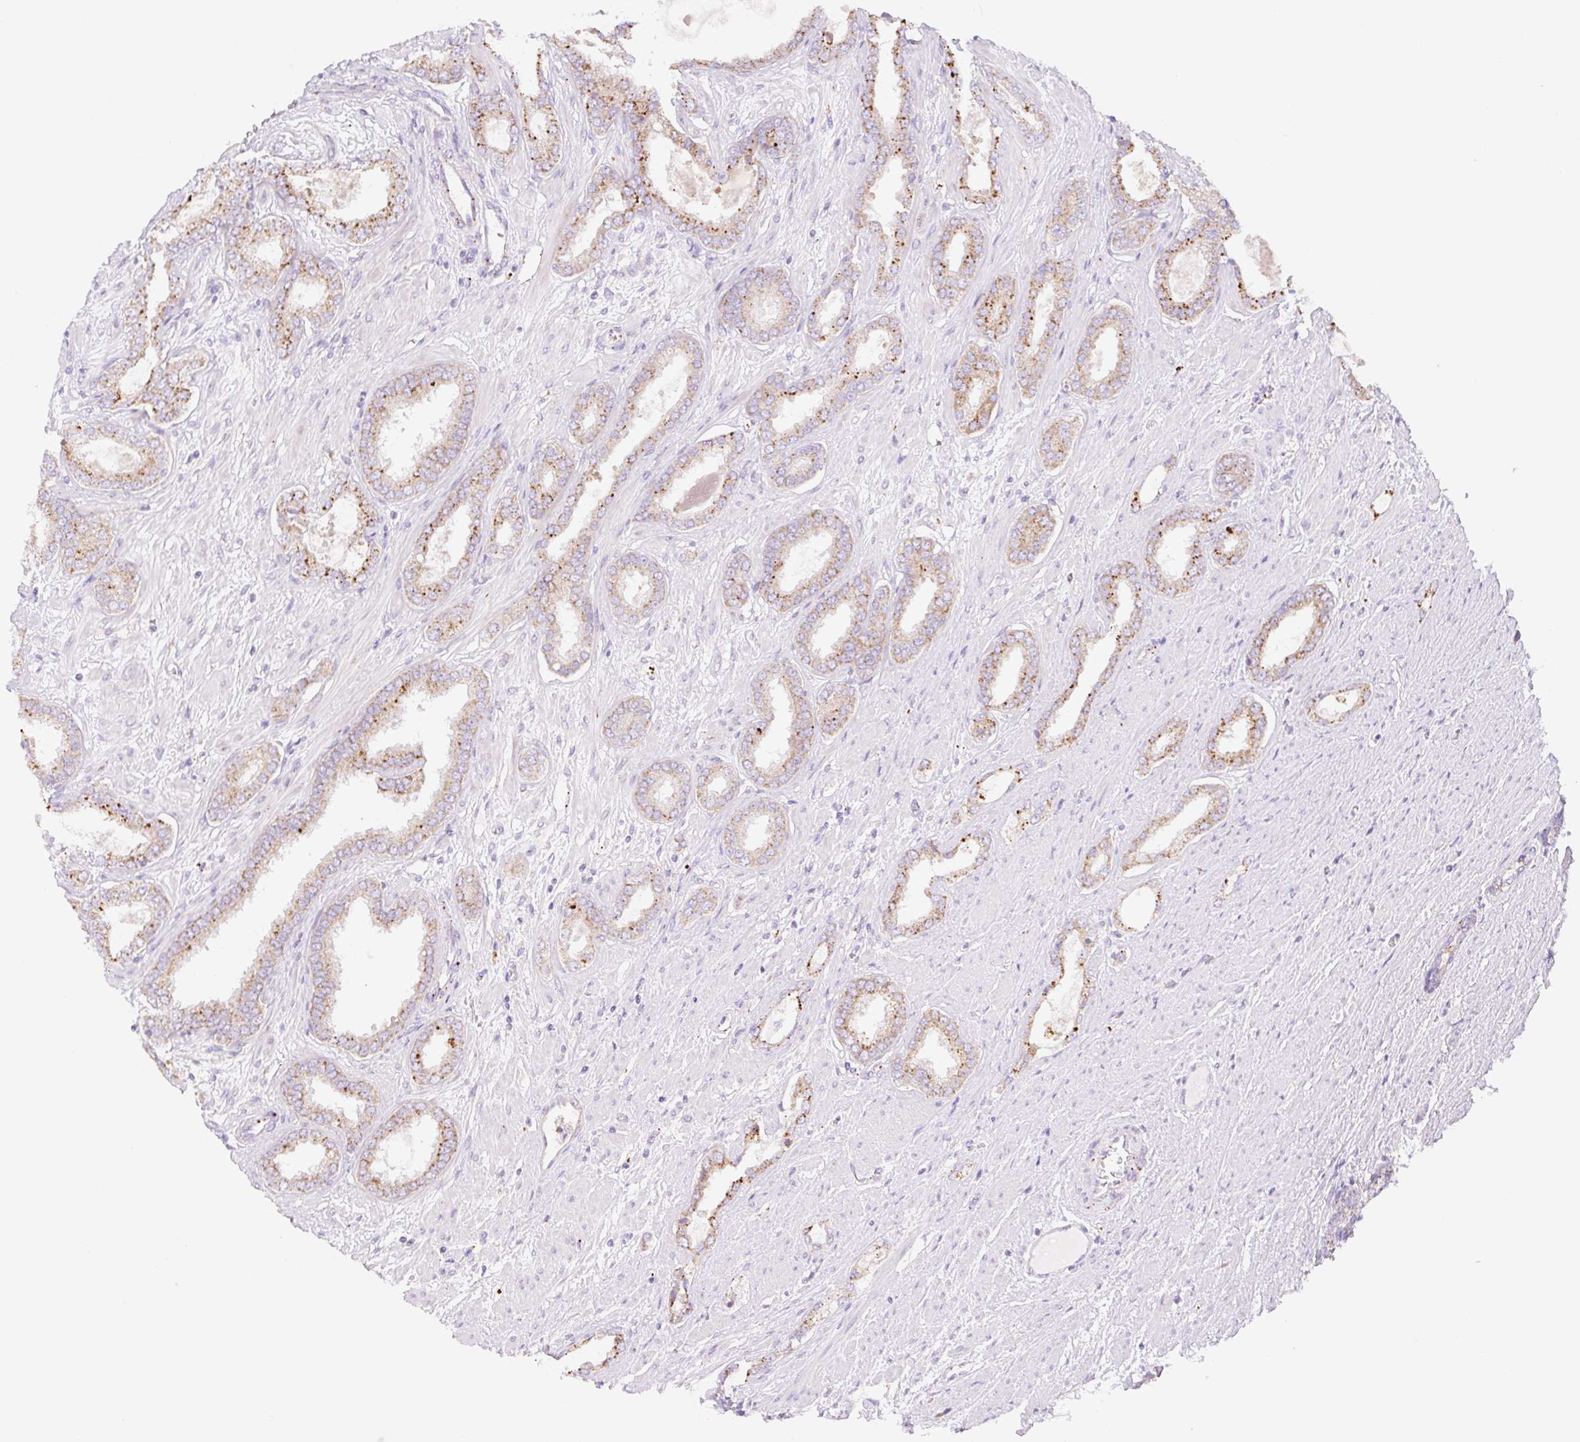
{"staining": {"intensity": "moderate", "quantity": ">75%", "location": "cytoplasmic/membranous"}, "tissue": "prostate cancer", "cell_type": "Tumor cells", "image_type": "cancer", "snomed": [{"axis": "morphology", "description": "Adenocarcinoma, High grade"}, {"axis": "topography", "description": "Prostate"}], "caption": "This photomicrograph displays IHC staining of prostate cancer (adenocarcinoma (high-grade)), with medium moderate cytoplasmic/membranous positivity in approximately >75% of tumor cells.", "gene": "CLEC3A", "patient": {"sex": "male", "age": 58}}